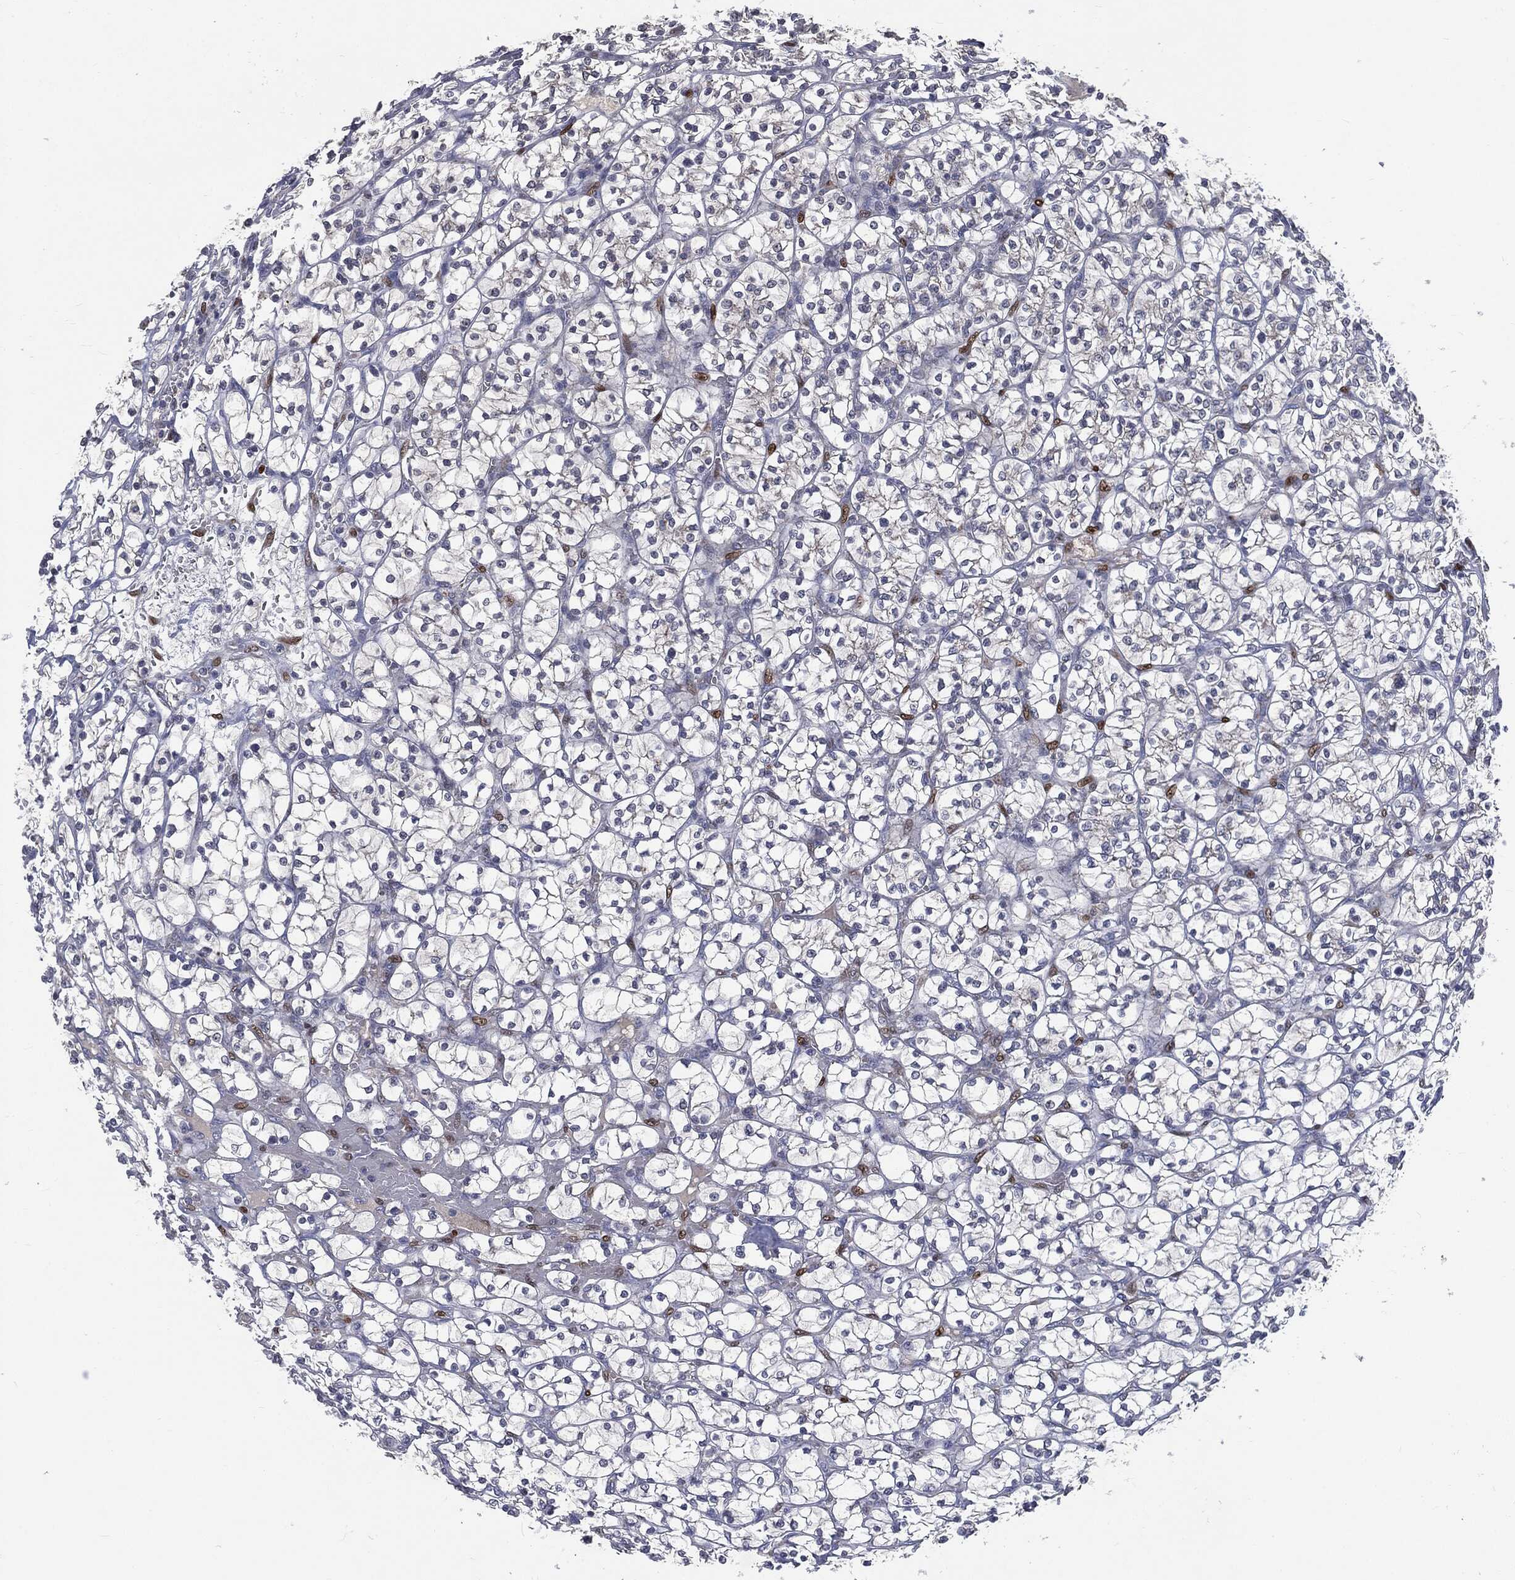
{"staining": {"intensity": "negative", "quantity": "none", "location": "none"}, "tissue": "renal cancer", "cell_type": "Tumor cells", "image_type": "cancer", "snomed": [{"axis": "morphology", "description": "Adenocarcinoma, NOS"}, {"axis": "topography", "description": "Kidney"}], "caption": "A micrograph of human renal cancer is negative for staining in tumor cells. (DAB (3,3'-diaminobenzidine) IHC visualized using brightfield microscopy, high magnification).", "gene": "CASD1", "patient": {"sex": "female", "age": 64}}